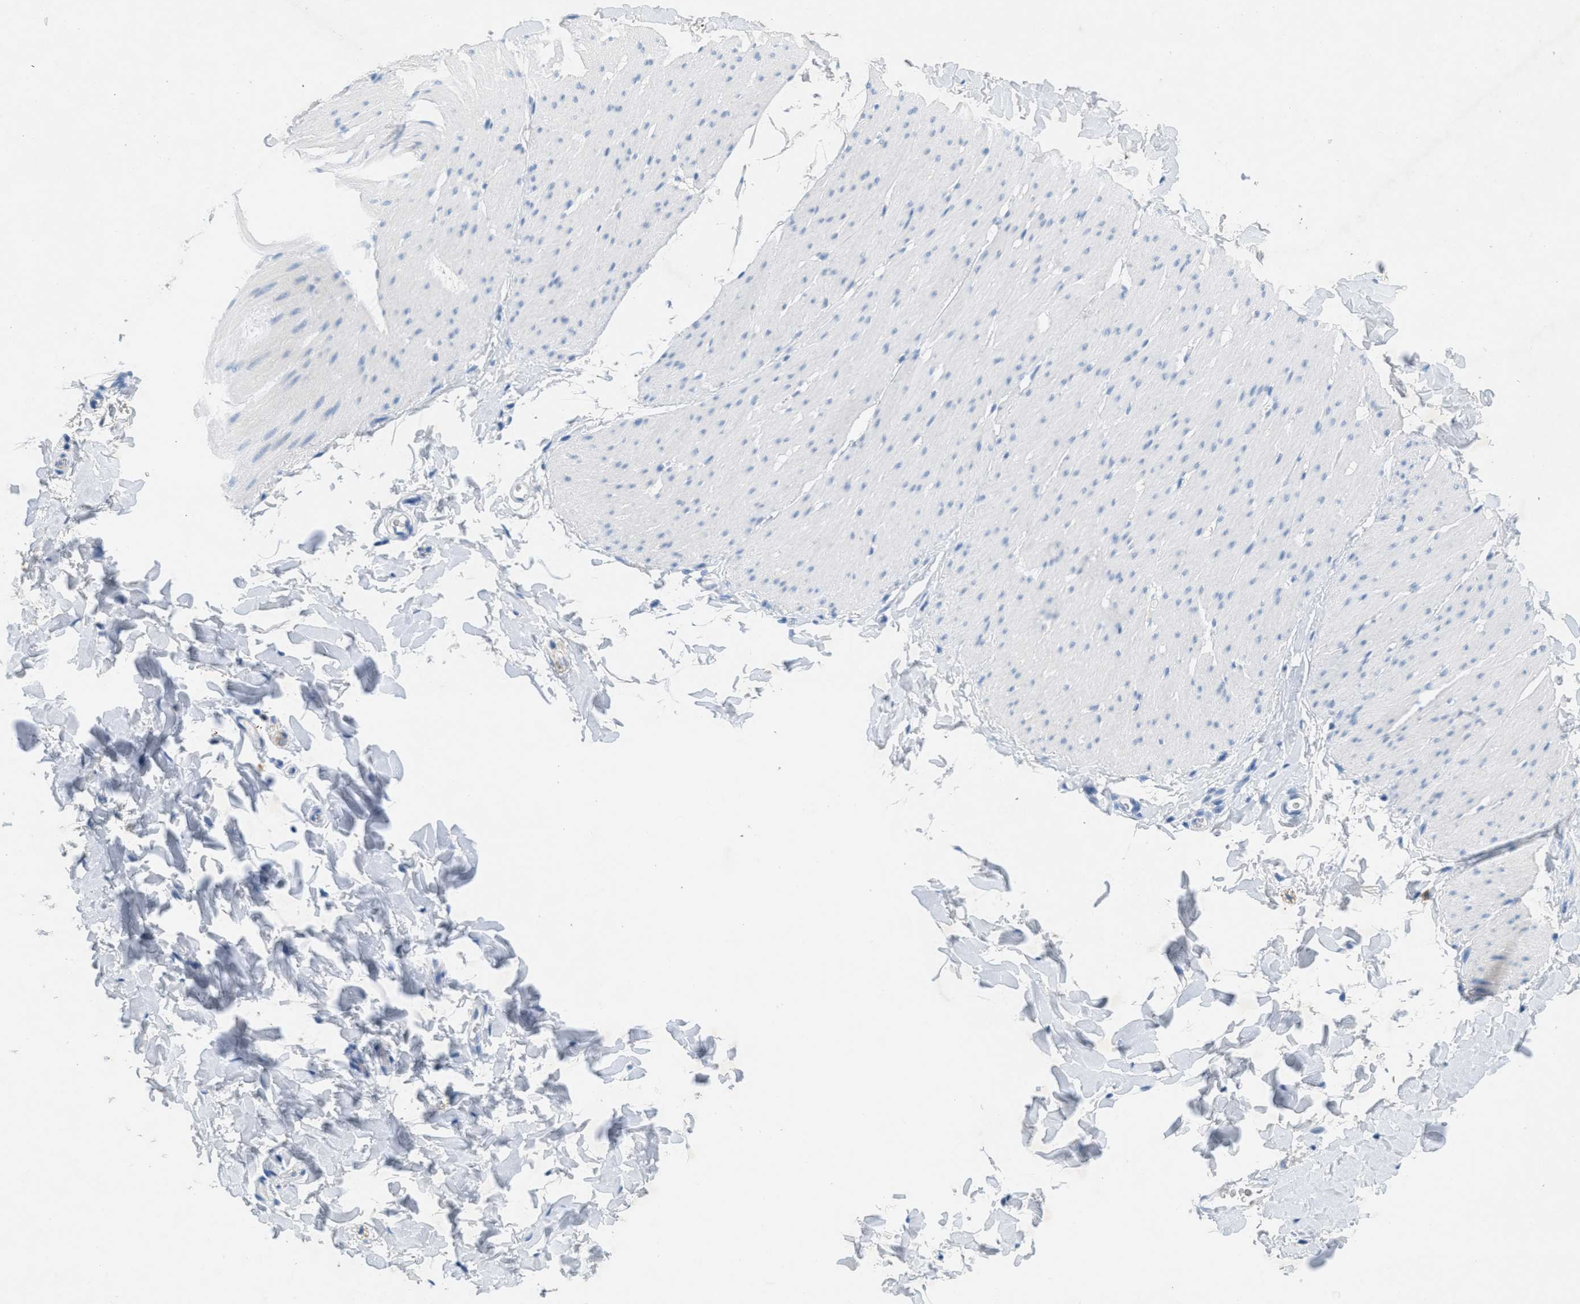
{"staining": {"intensity": "negative", "quantity": "none", "location": "none"}, "tissue": "smooth muscle", "cell_type": "Smooth muscle cells", "image_type": "normal", "snomed": [{"axis": "morphology", "description": "Normal tissue, NOS"}, {"axis": "topography", "description": "Smooth muscle"}, {"axis": "topography", "description": "Colon"}], "caption": "This is an immunohistochemistry micrograph of unremarkable human smooth muscle. There is no staining in smooth muscle cells.", "gene": "GPM6A", "patient": {"sex": "male", "age": 67}}